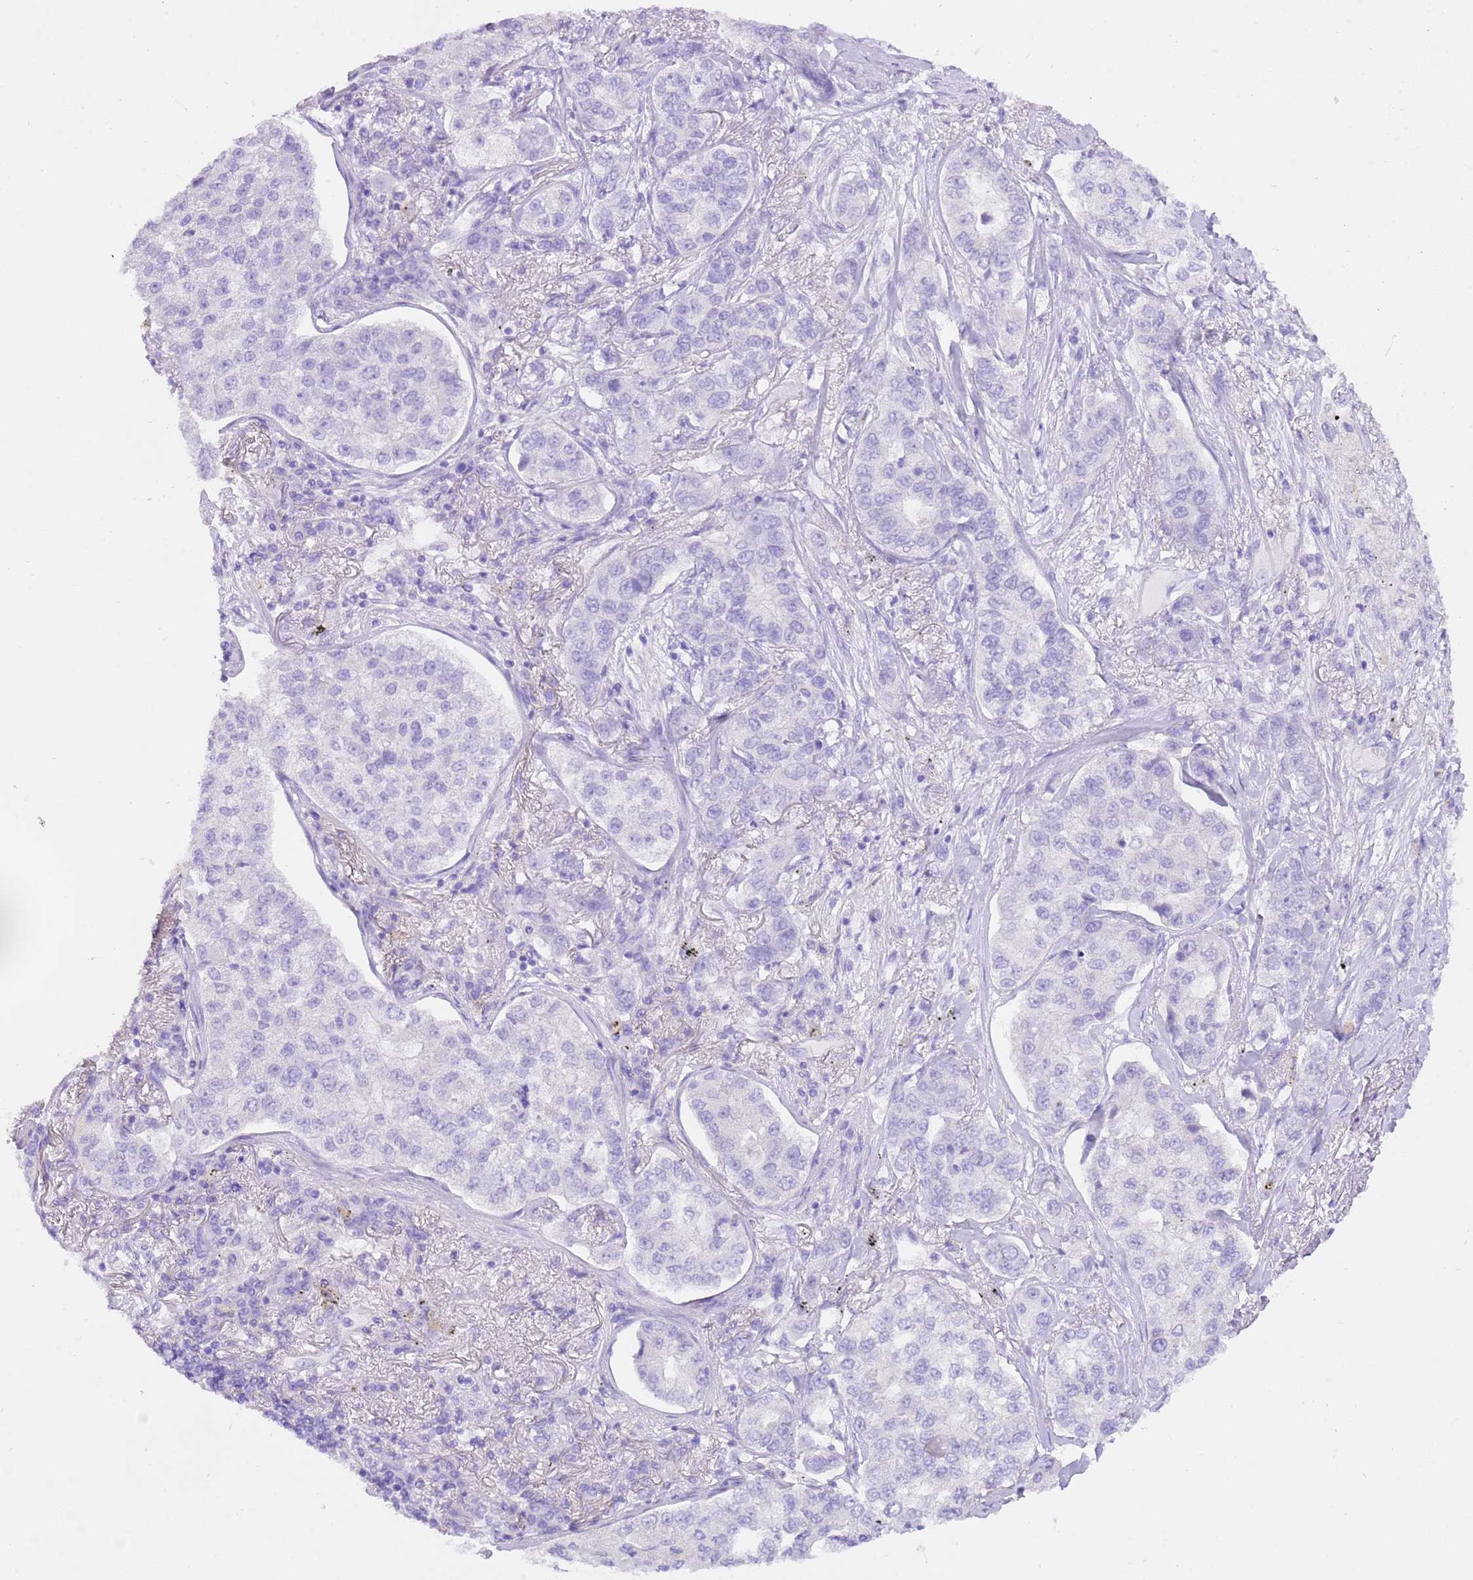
{"staining": {"intensity": "negative", "quantity": "none", "location": "none"}, "tissue": "lung cancer", "cell_type": "Tumor cells", "image_type": "cancer", "snomed": [{"axis": "morphology", "description": "Adenocarcinoma, NOS"}, {"axis": "topography", "description": "Lung"}], "caption": "A high-resolution histopathology image shows IHC staining of lung cancer (adenocarcinoma), which exhibits no significant expression in tumor cells.", "gene": "CPB1", "patient": {"sex": "male", "age": 49}}